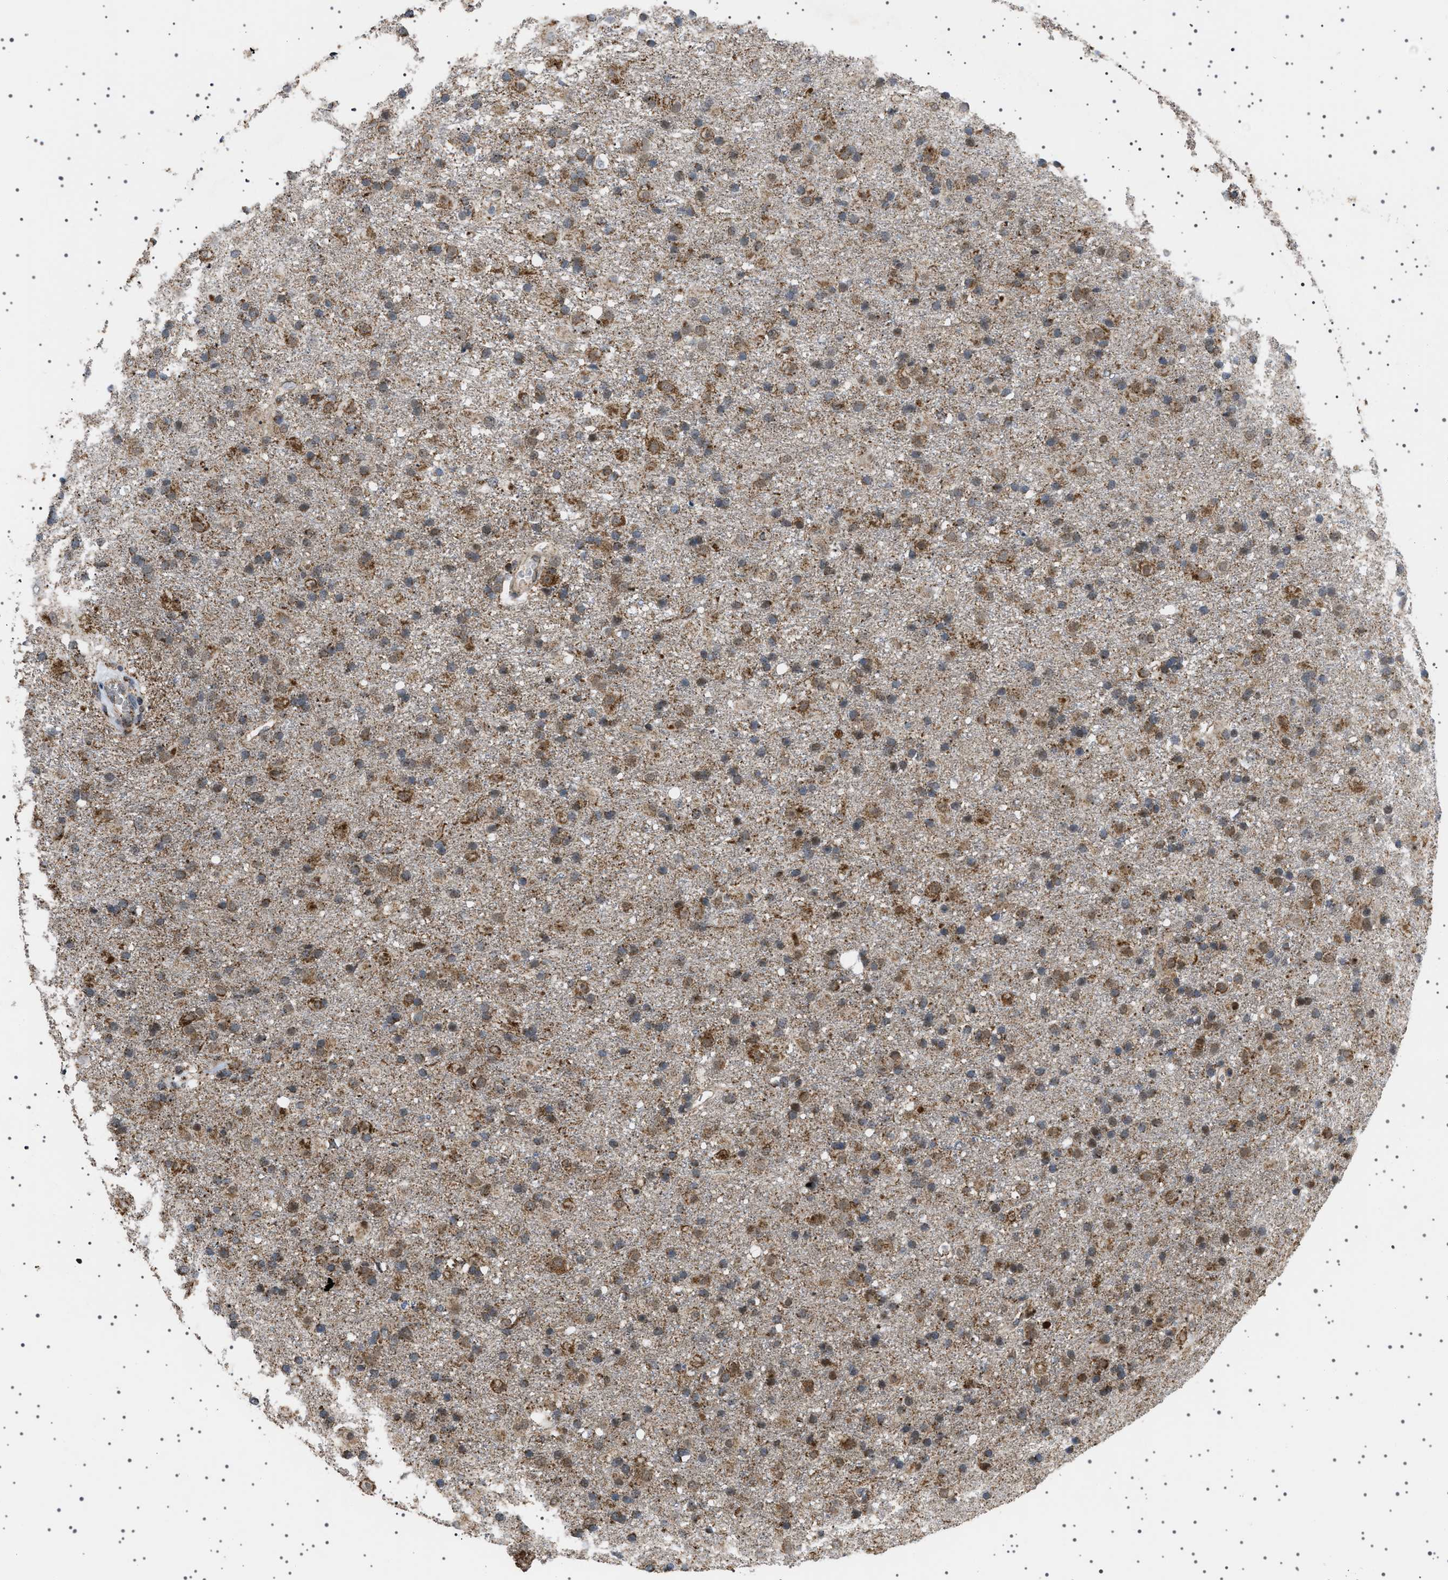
{"staining": {"intensity": "moderate", "quantity": "25%-75%", "location": "cytoplasmic/membranous"}, "tissue": "glioma", "cell_type": "Tumor cells", "image_type": "cancer", "snomed": [{"axis": "morphology", "description": "Glioma, malignant, Low grade"}, {"axis": "topography", "description": "Brain"}], "caption": "Low-grade glioma (malignant) stained for a protein demonstrates moderate cytoplasmic/membranous positivity in tumor cells. (Stains: DAB in brown, nuclei in blue, Microscopy: brightfield microscopy at high magnification).", "gene": "MELK", "patient": {"sex": "male", "age": 65}}